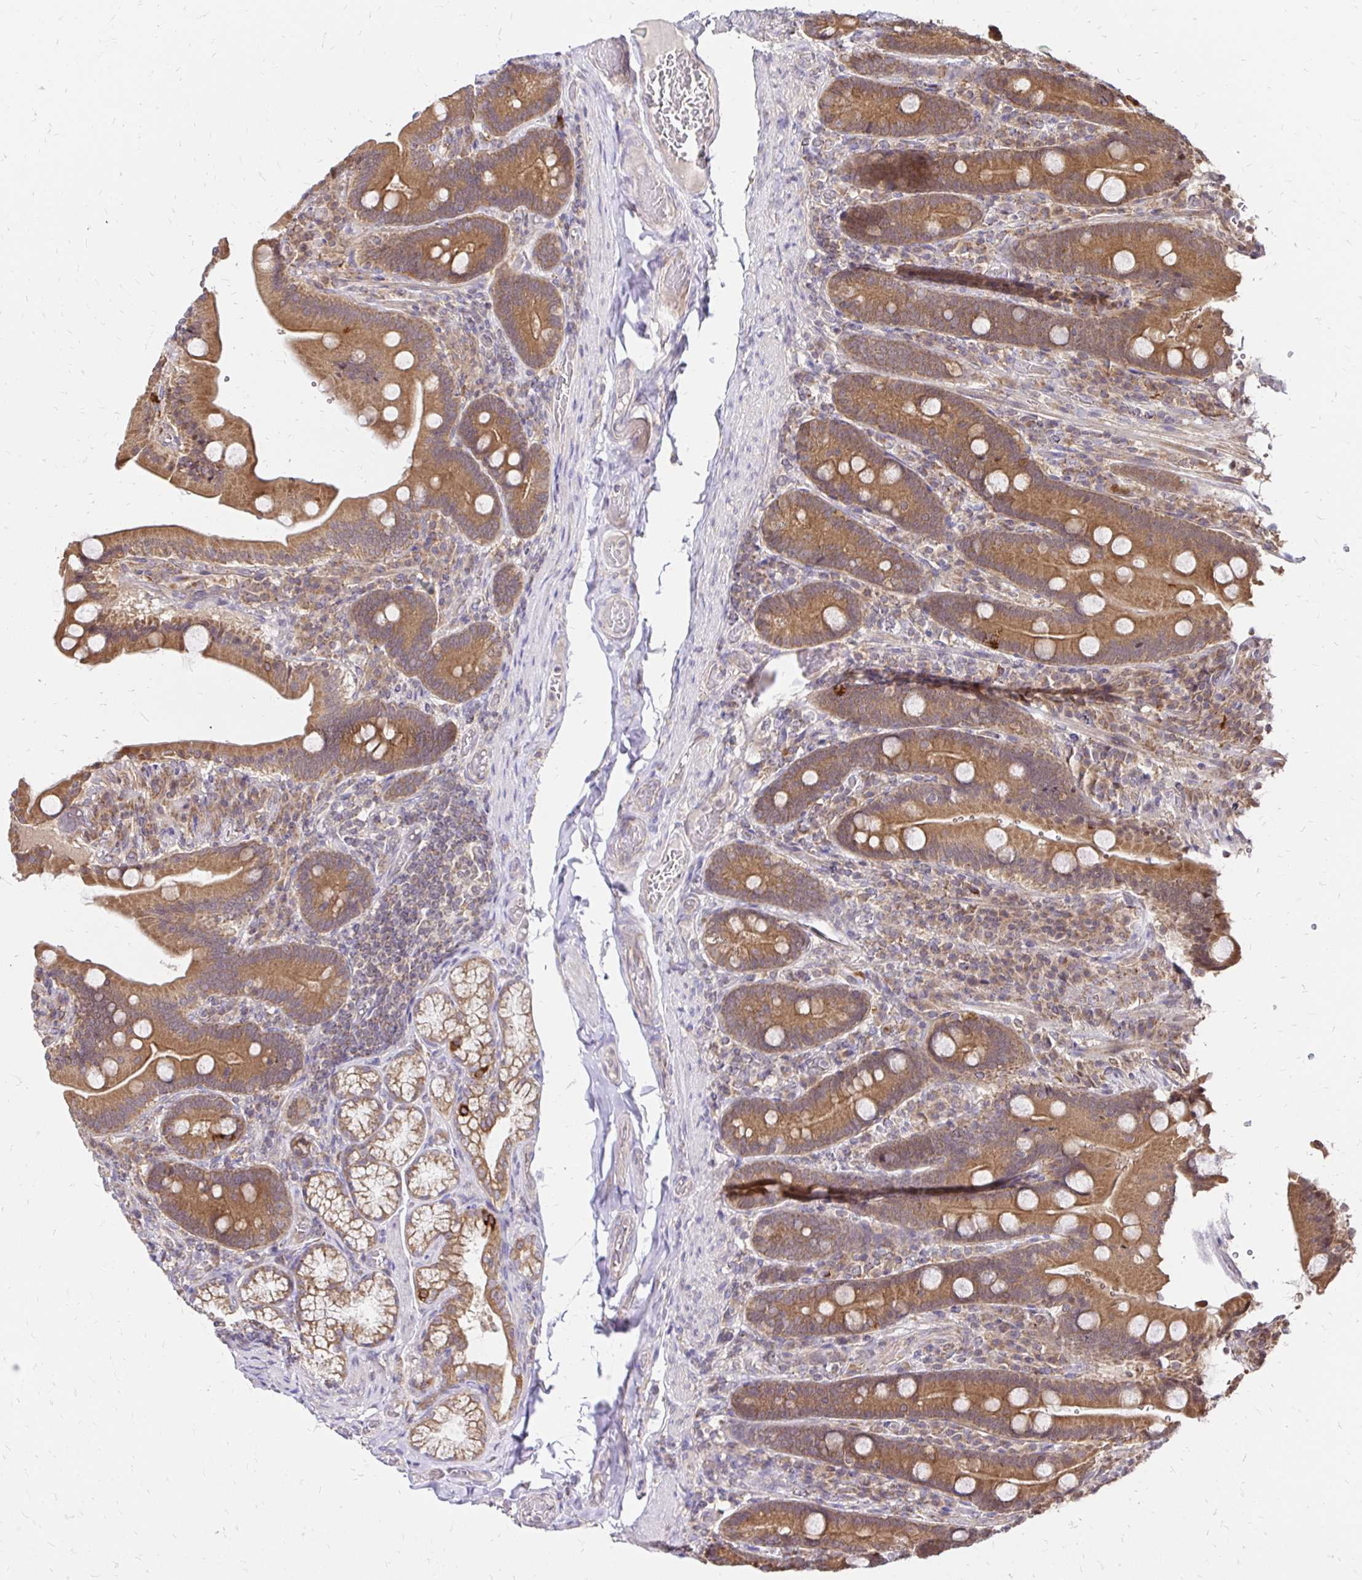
{"staining": {"intensity": "moderate", "quantity": ">75%", "location": "cytoplasmic/membranous"}, "tissue": "duodenum", "cell_type": "Glandular cells", "image_type": "normal", "snomed": [{"axis": "morphology", "description": "Normal tissue, NOS"}, {"axis": "topography", "description": "Duodenum"}], "caption": "An image of duodenum stained for a protein shows moderate cytoplasmic/membranous brown staining in glandular cells. (DAB = brown stain, brightfield microscopy at high magnification).", "gene": "ZW10", "patient": {"sex": "female", "age": 62}}